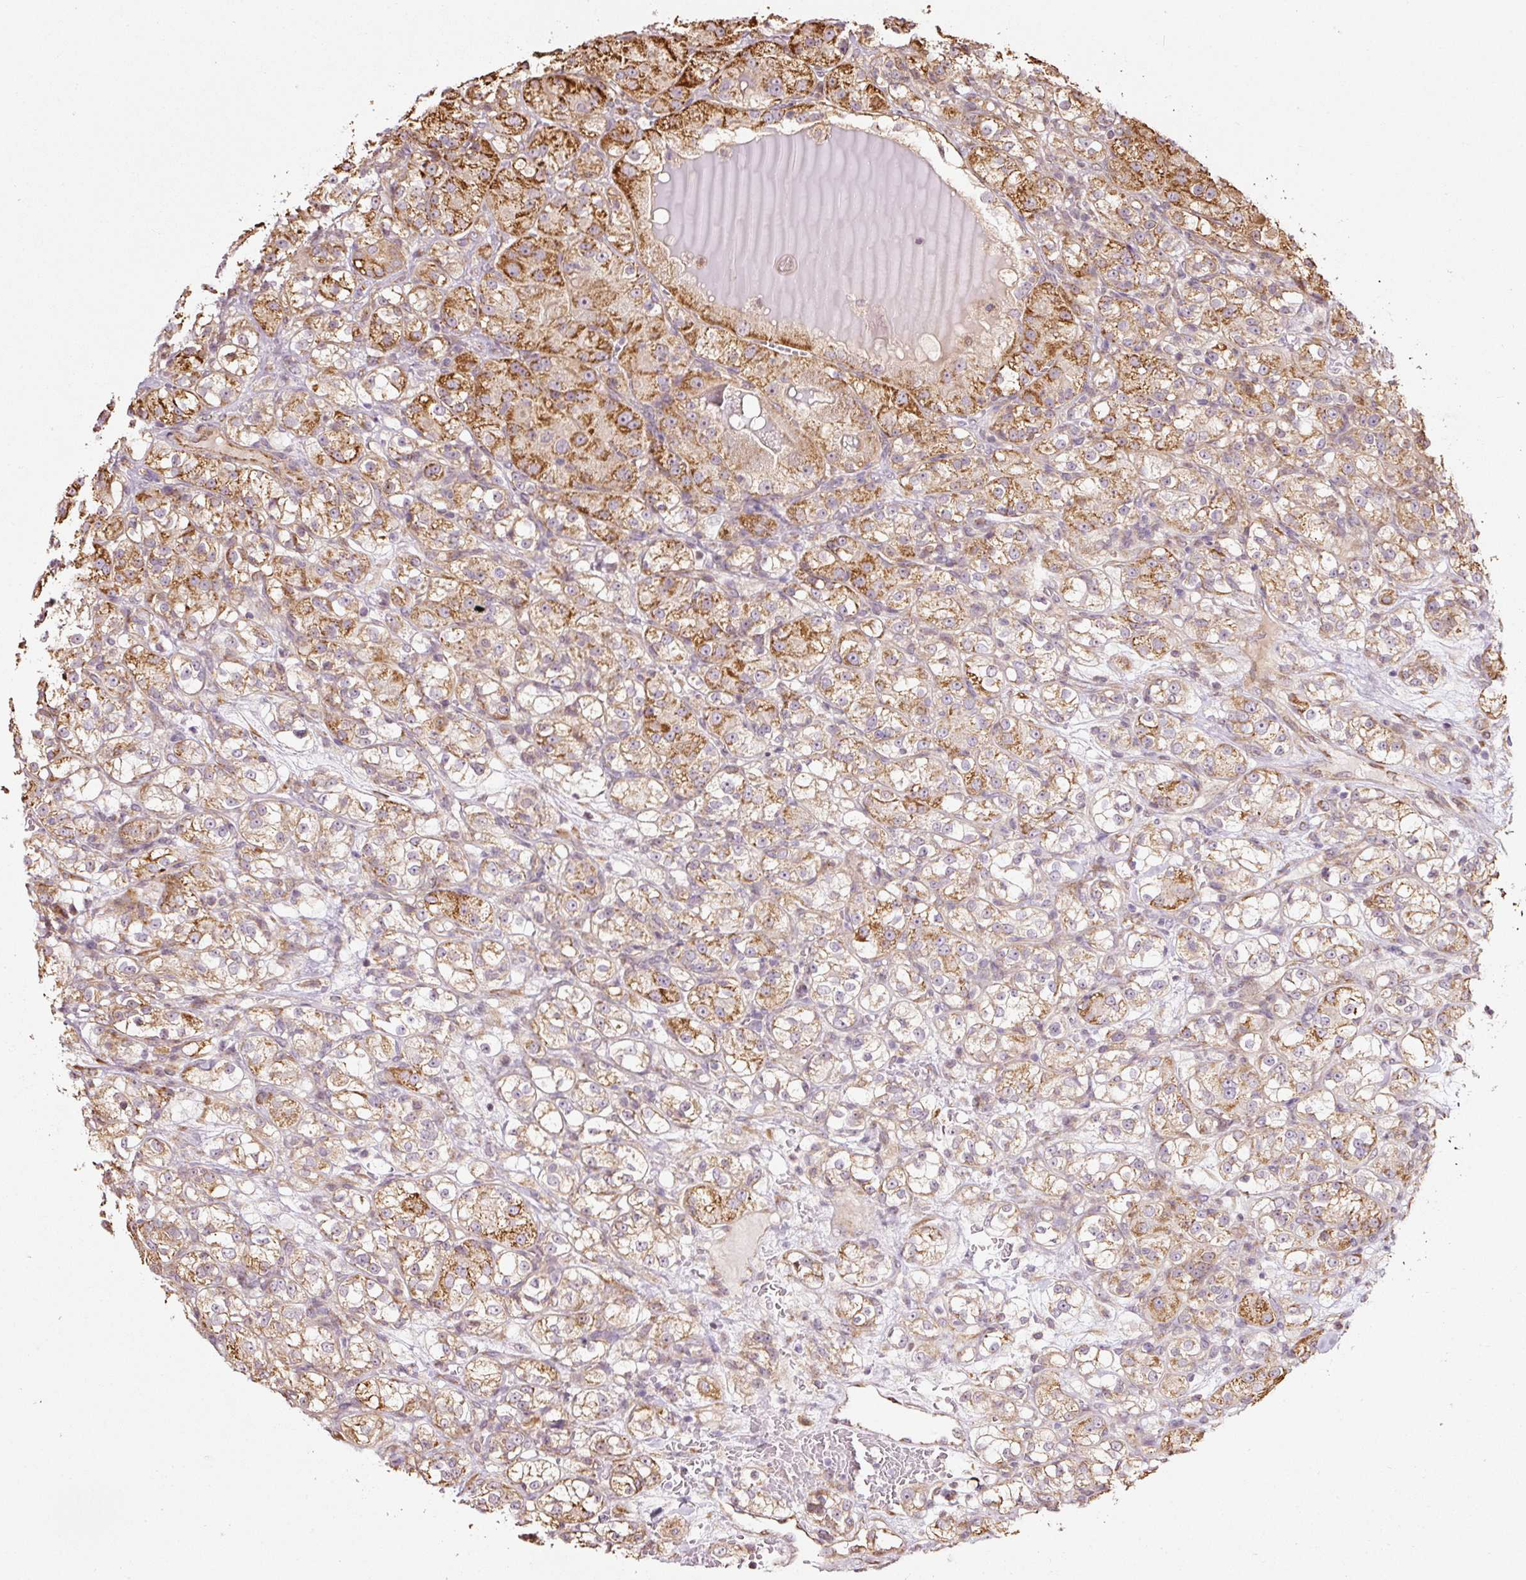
{"staining": {"intensity": "moderate", "quantity": "25%-75%", "location": "cytoplasmic/membranous"}, "tissue": "renal cancer", "cell_type": "Tumor cells", "image_type": "cancer", "snomed": [{"axis": "morphology", "description": "Normal tissue, NOS"}, {"axis": "morphology", "description": "Adenocarcinoma, NOS"}, {"axis": "topography", "description": "Kidney"}], "caption": "Moderate cytoplasmic/membranous positivity is seen in approximately 25%-75% of tumor cells in renal cancer (adenocarcinoma). The staining was performed using DAB, with brown indicating positive protein expression. Nuclei are stained blue with hematoxylin.", "gene": "ETF1", "patient": {"sex": "male", "age": 61}}